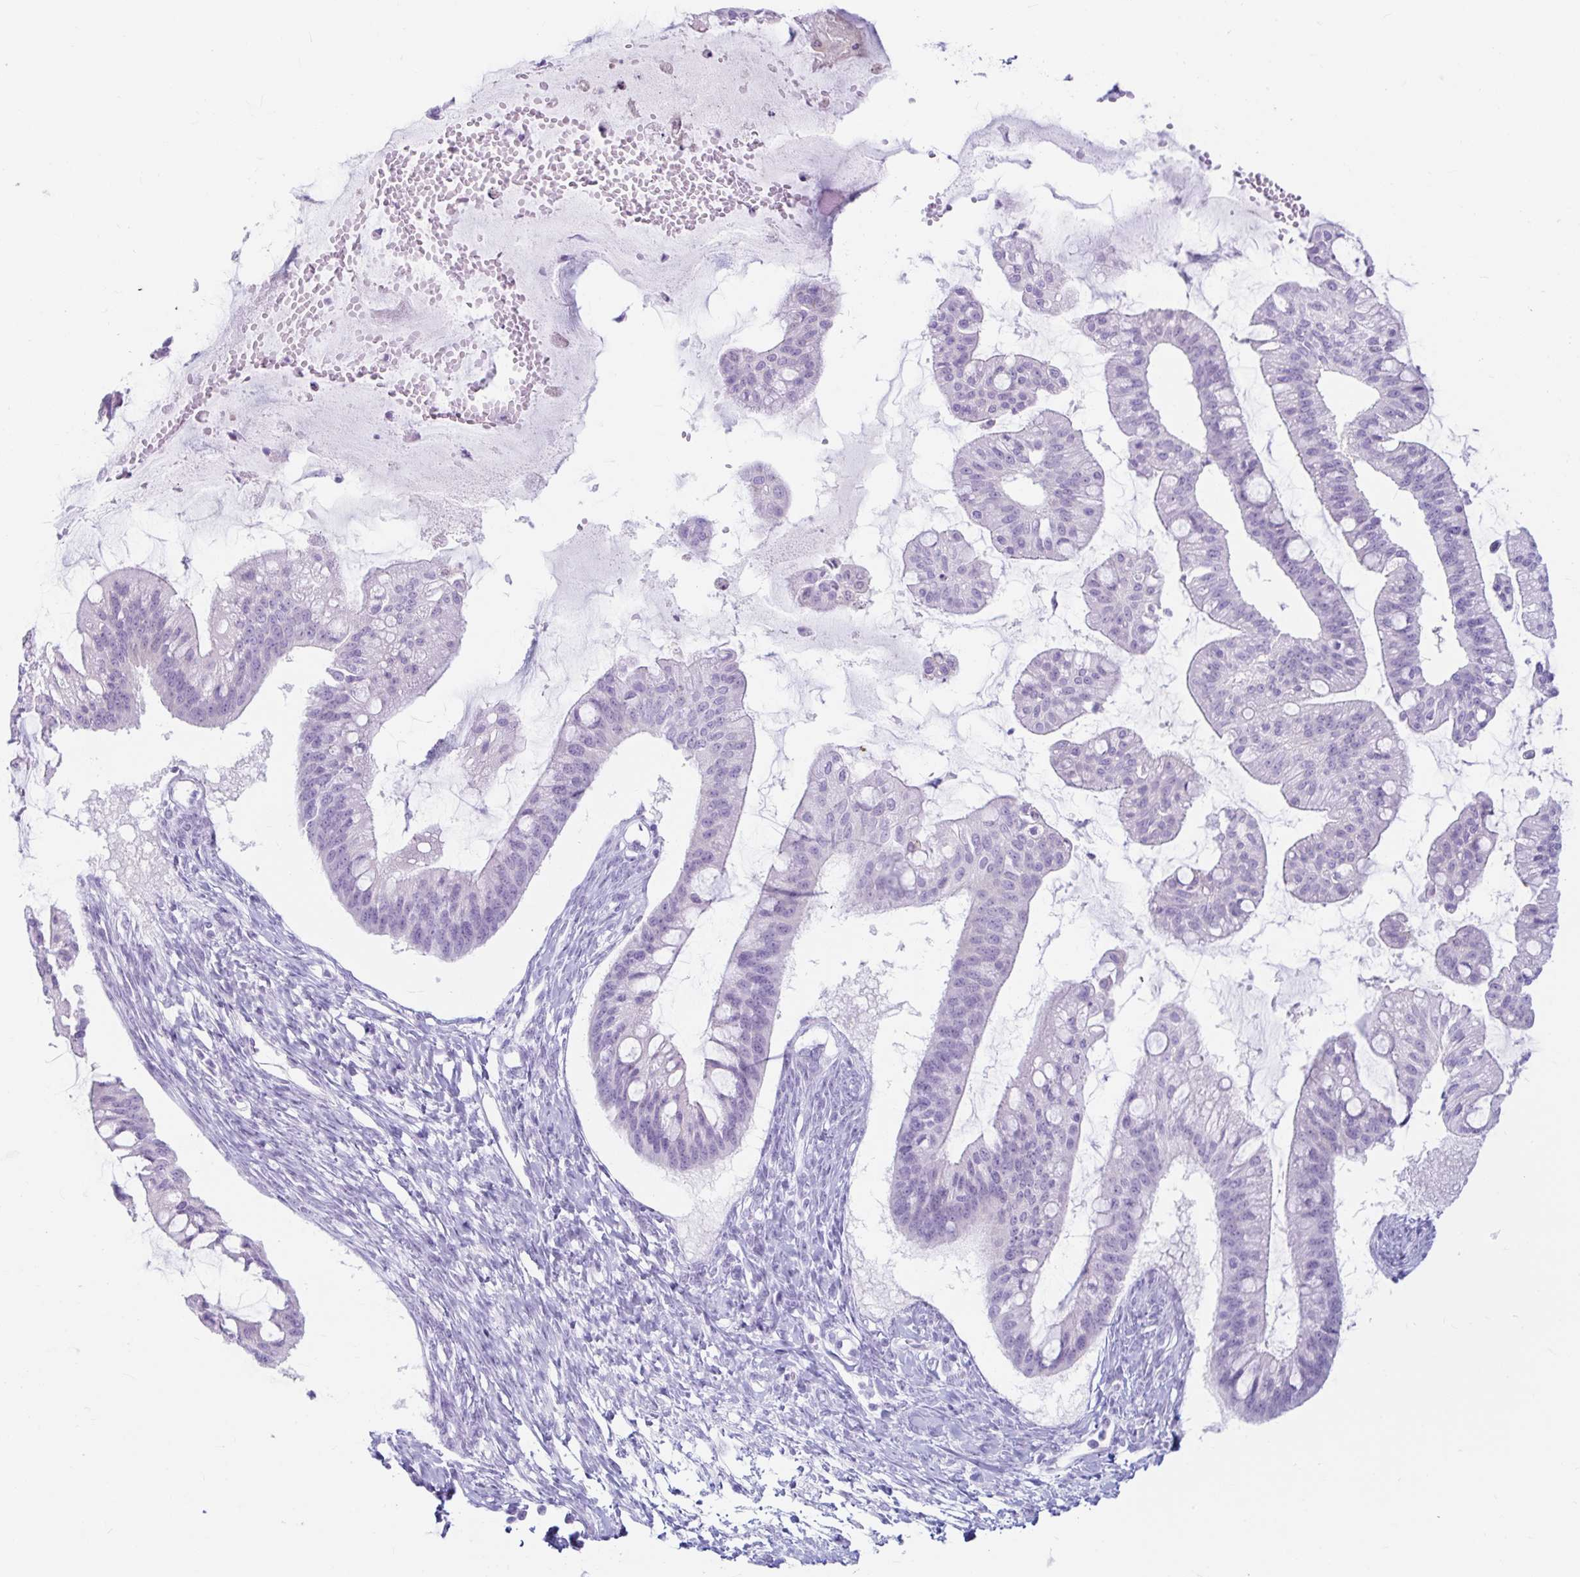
{"staining": {"intensity": "negative", "quantity": "none", "location": "none"}, "tissue": "ovarian cancer", "cell_type": "Tumor cells", "image_type": "cancer", "snomed": [{"axis": "morphology", "description": "Cystadenocarcinoma, mucinous, NOS"}, {"axis": "topography", "description": "Ovary"}], "caption": "Tumor cells show no significant protein expression in ovarian cancer. Nuclei are stained in blue.", "gene": "ERICH6", "patient": {"sex": "female", "age": 73}}